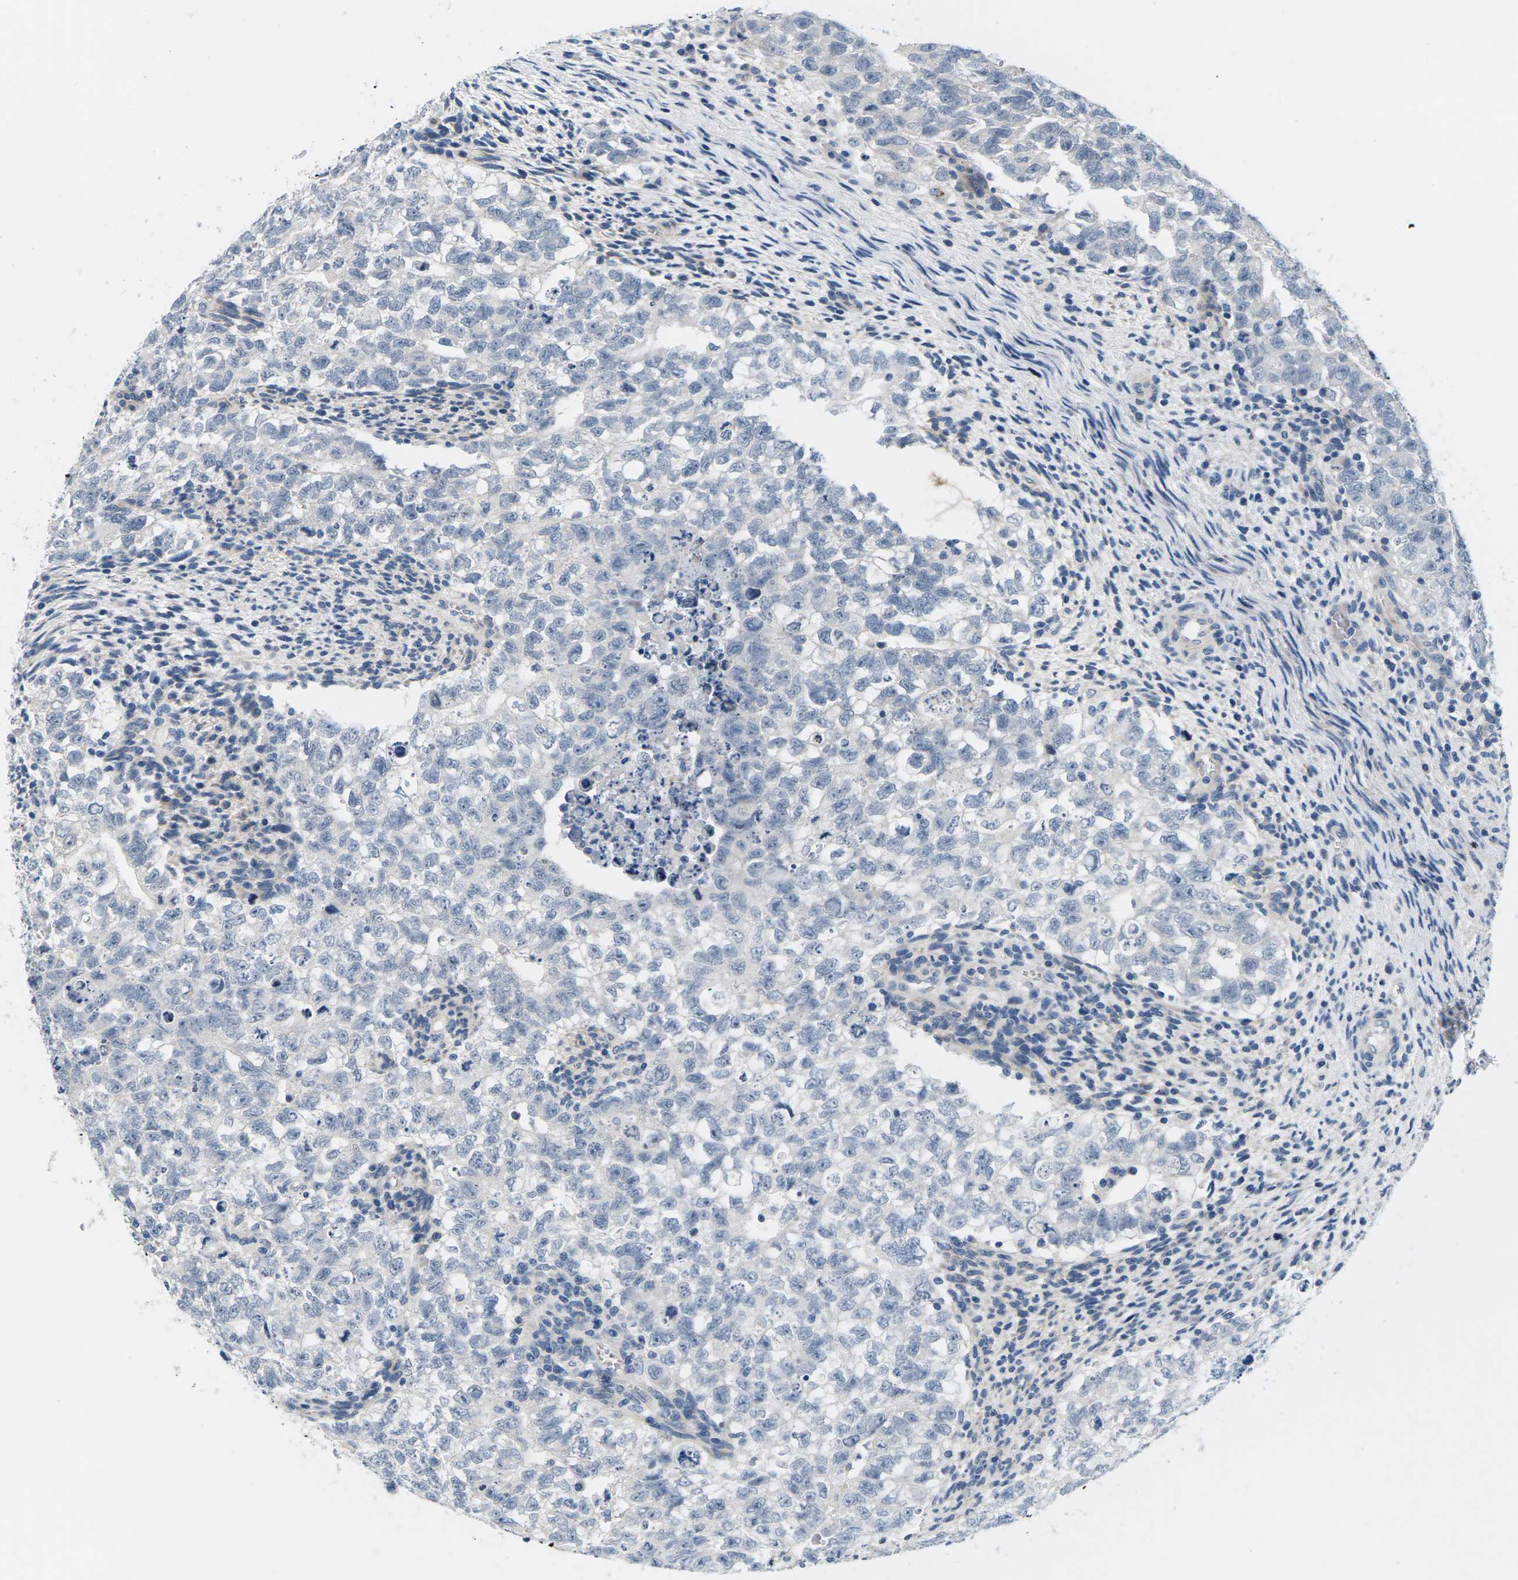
{"staining": {"intensity": "negative", "quantity": "none", "location": "none"}, "tissue": "testis cancer", "cell_type": "Tumor cells", "image_type": "cancer", "snomed": [{"axis": "morphology", "description": "Seminoma, NOS"}, {"axis": "morphology", "description": "Carcinoma, Embryonal, NOS"}, {"axis": "topography", "description": "Testis"}], "caption": "IHC photomicrograph of neoplastic tissue: testis cancer (embryonal carcinoma) stained with DAB (3,3'-diaminobenzidine) shows no significant protein staining in tumor cells.", "gene": "TSPAN2", "patient": {"sex": "male", "age": 38}}